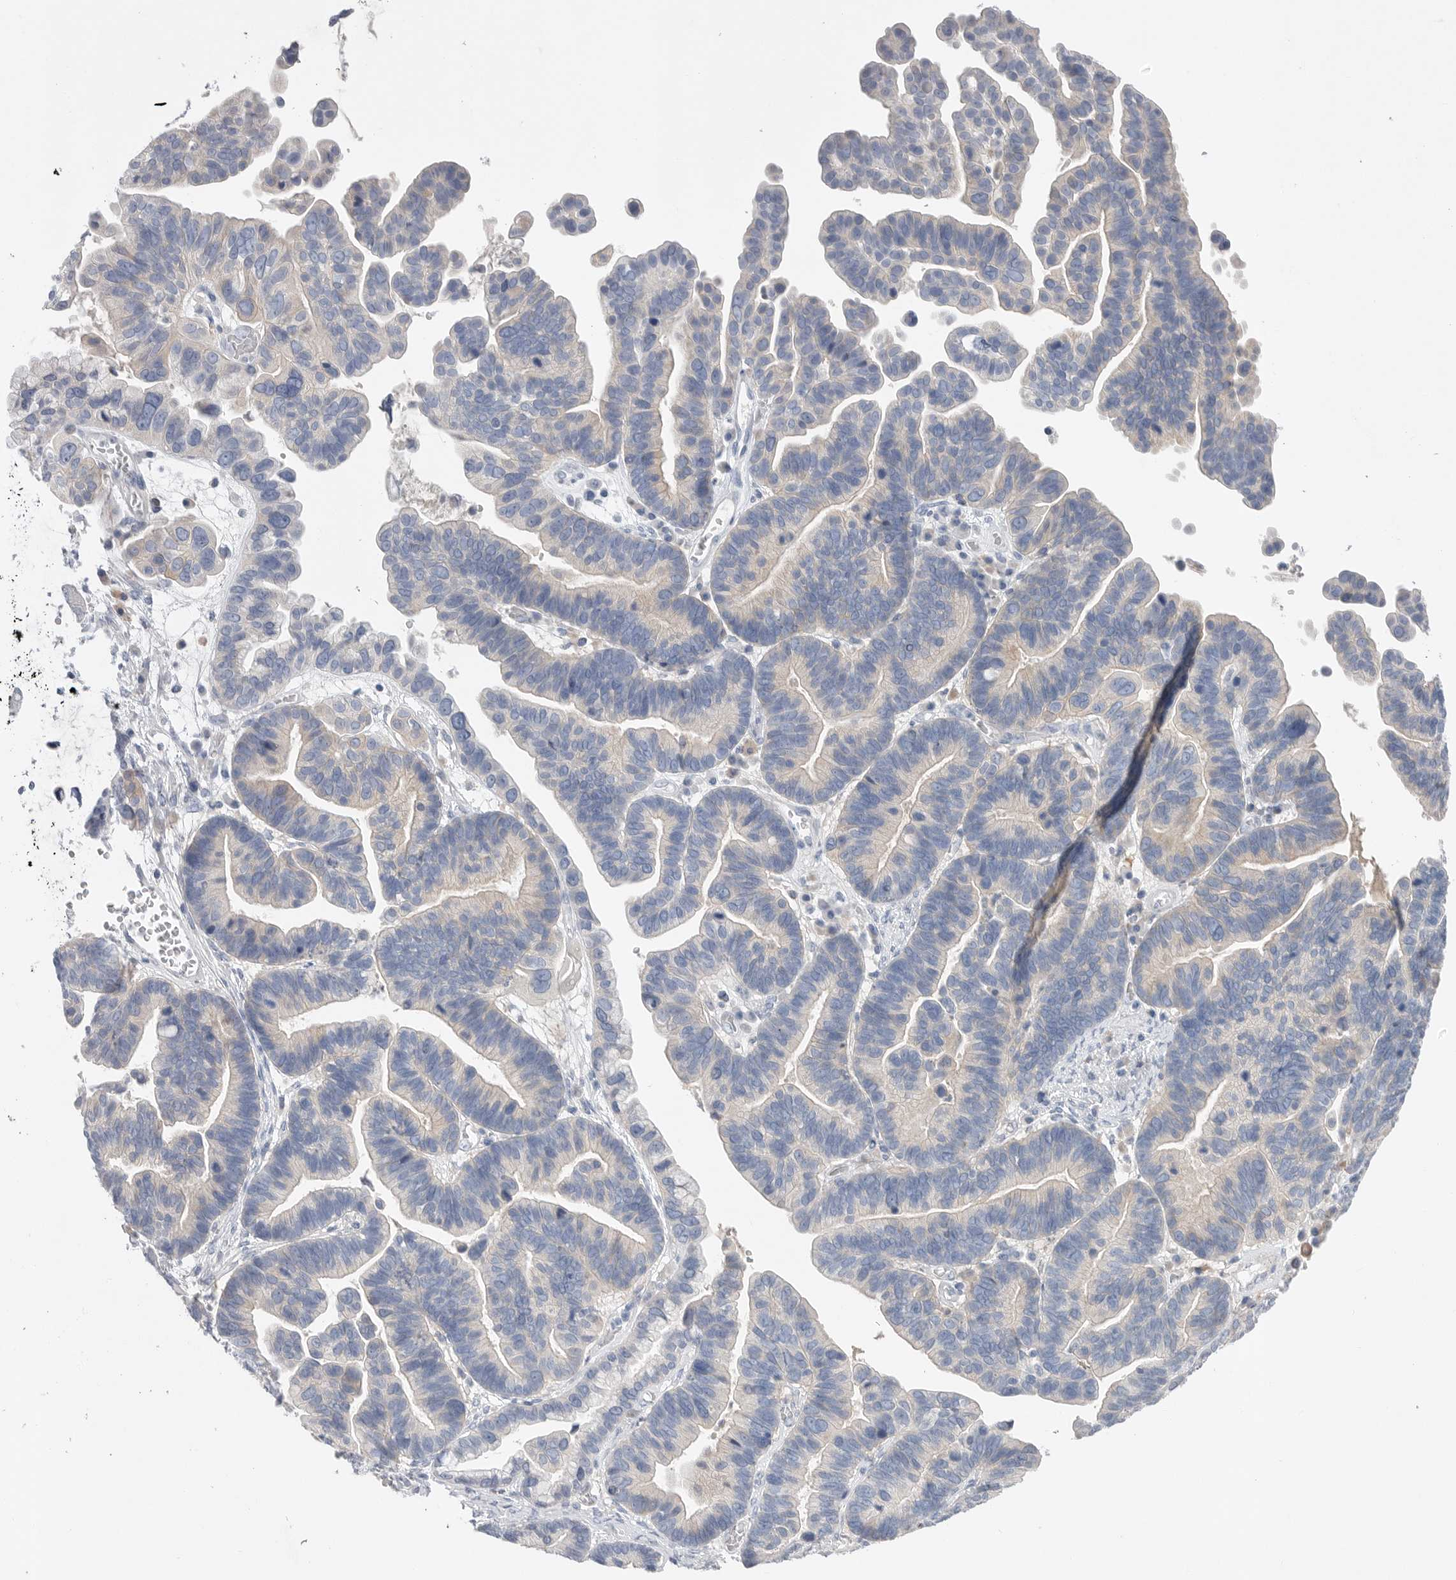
{"staining": {"intensity": "negative", "quantity": "none", "location": "none"}, "tissue": "ovarian cancer", "cell_type": "Tumor cells", "image_type": "cancer", "snomed": [{"axis": "morphology", "description": "Cystadenocarcinoma, serous, NOS"}, {"axis": "topography", "description": "Ovary"}], "caption": "Immunohistochemistry photomicrograph of ovarian cancer stained for a protein (brown), which displays no staining in tumor cells.", "gene": "CAMK2B", "patient": {"sex": "female", "age": 56}}